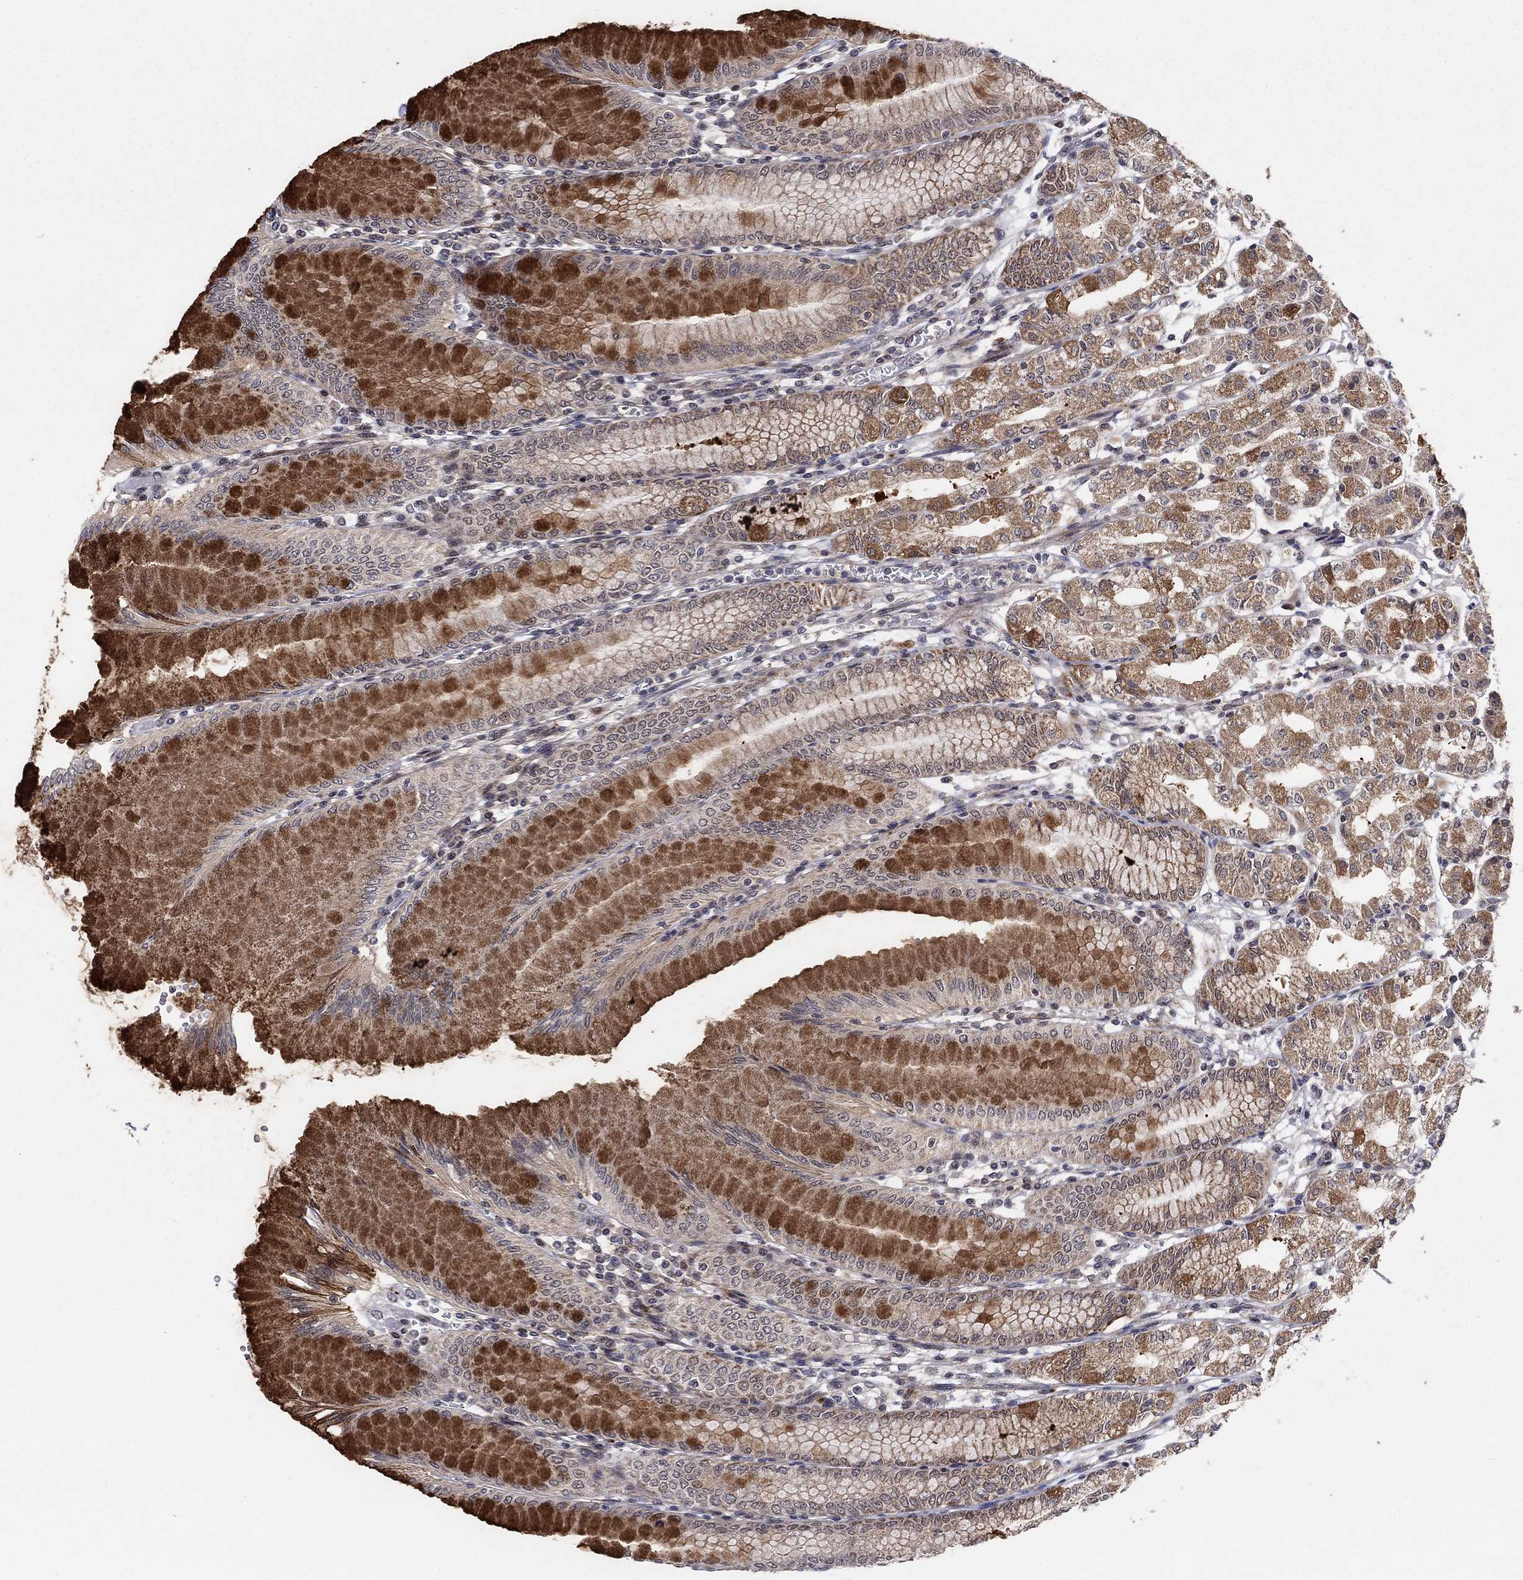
{"staining": {"intensity": "strong", "quantity": "25%-75%", "location": "cytoplasmic/membranous"}, "tissue": "stomach", "cell_type": "Glandular cells", "image_type": "normal", "snomed": [{"axis": "morphology", "description": "Normal tissue, NOS"}, {"axis": "topography", "description": "Skeletal muscle"}, {"axis": "topography", "description": "Stomach"}], "caption": "Immunohistochemistry of benign human stomach reveals high levels of strong cytoplasmic/membranous positivity in approximately 25%-75% of glandular cells. Using DAB (3,3'-diaminobenzidine) (brown) and hematoxylin (blue) stains, captured at high magnification using brightfield microscopy.", "gene": "ZNF395", "patient": {"sex": "female", "age": 57}}